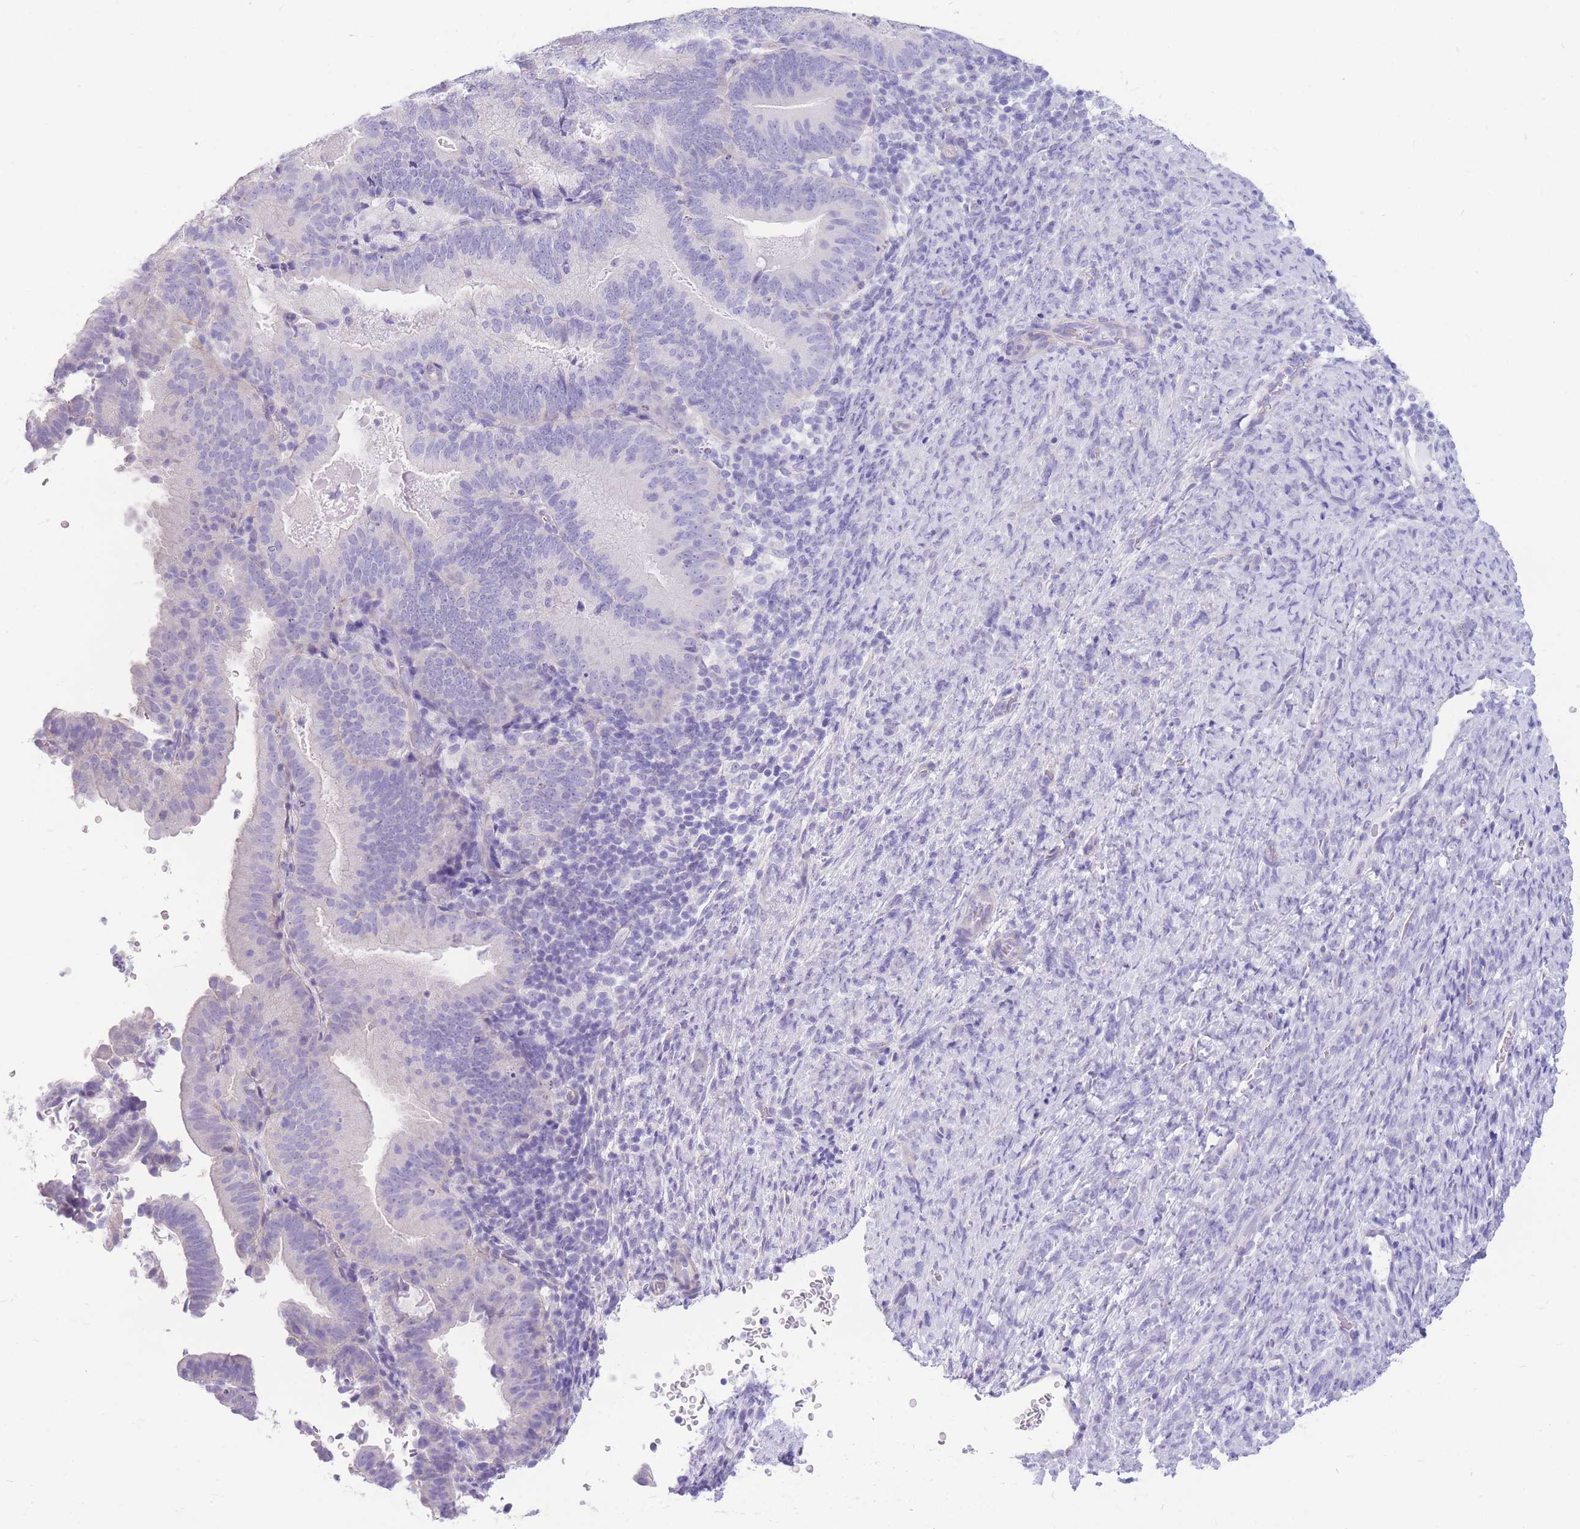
{"staining": {"intensity": "negative", "quantity": "none", "location": "none"}, "tissue": "endometrial cancer", "cell_type": "Tumor cells", "image_type": "cancer", "snomed": [{"axis": "morphology", "description": "Adenocarcinoma, NOS"}, {"axis": "topography", "description": "Endometrium"}], "caption": "Immunohistochemistry image of neoplastic tissue: human endometrial adenocarcinoma stained with DAB displays no significant protein staining in tumor cells. (DAB (3,3'-diaminobenzidine) immunohistochemistry (IHC), high magnification).", "gene": "ZNF311", "patient": {"sex": "female", "age": 70}}